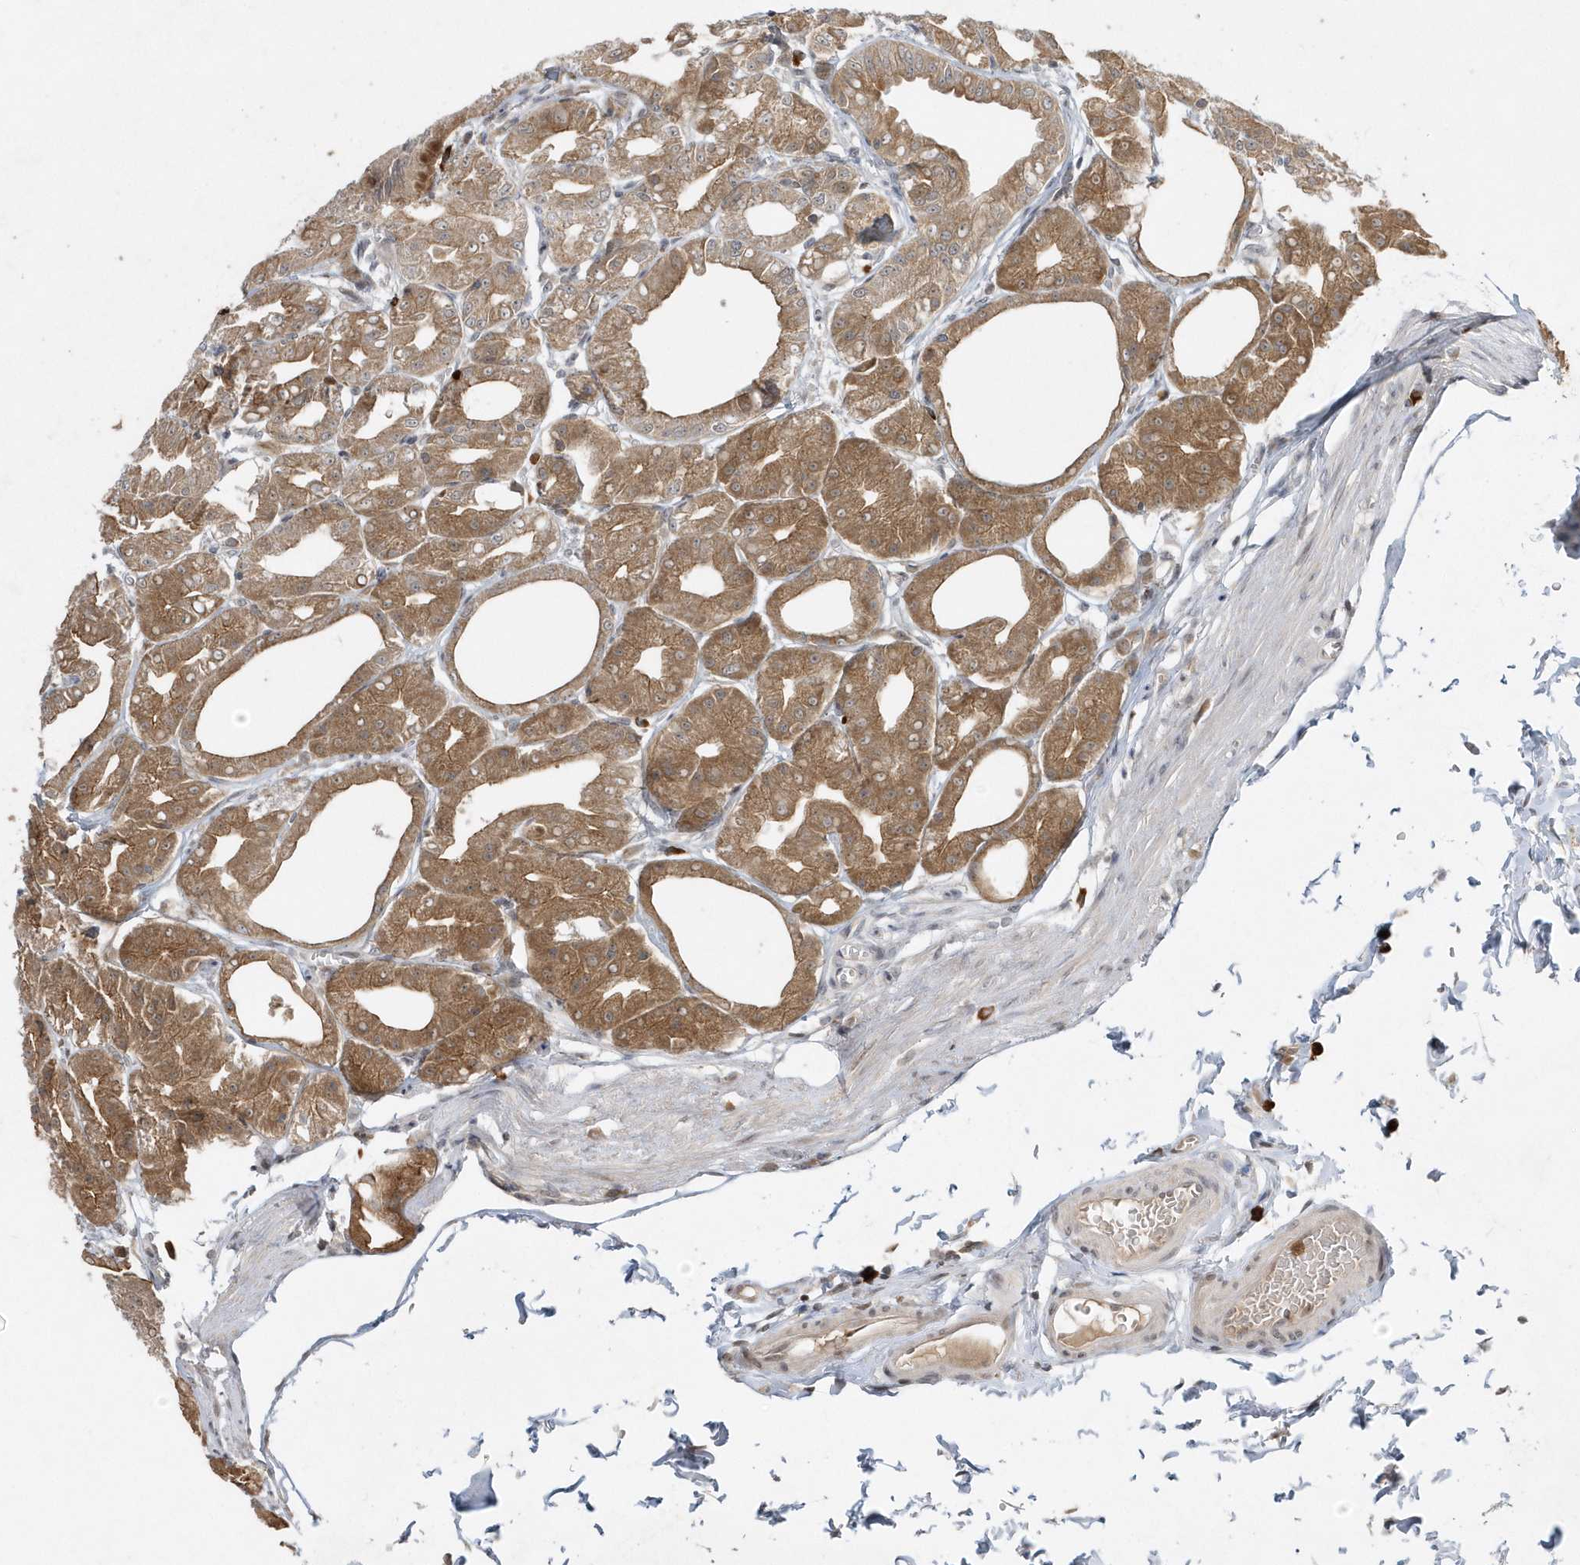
{"staining": {"intensity": "moderate", "quantity": ">75%", "location": "cytoplasmic/membranous,nuclear"}, "tissue": "stomach", "cell_type": "Glandular cells", "image_type": "normal", "snomed": [{"axis": "morphology", "description": "Normal tissue, NOS"}, {"axis": "topography", "description": "Stomach, lower"}], "caption": "This histopathology image demonstrates benign stomach stained with immunohistochemistry (IHC) to label a protein in brown. The cytoplasmic/membranous,nuclear of glandular cells show moderate positivity for the protein. Nuclei are counter-stained blue.", "gene": "EIF2B1", "patient": {"sex": "male", "age": 71}}